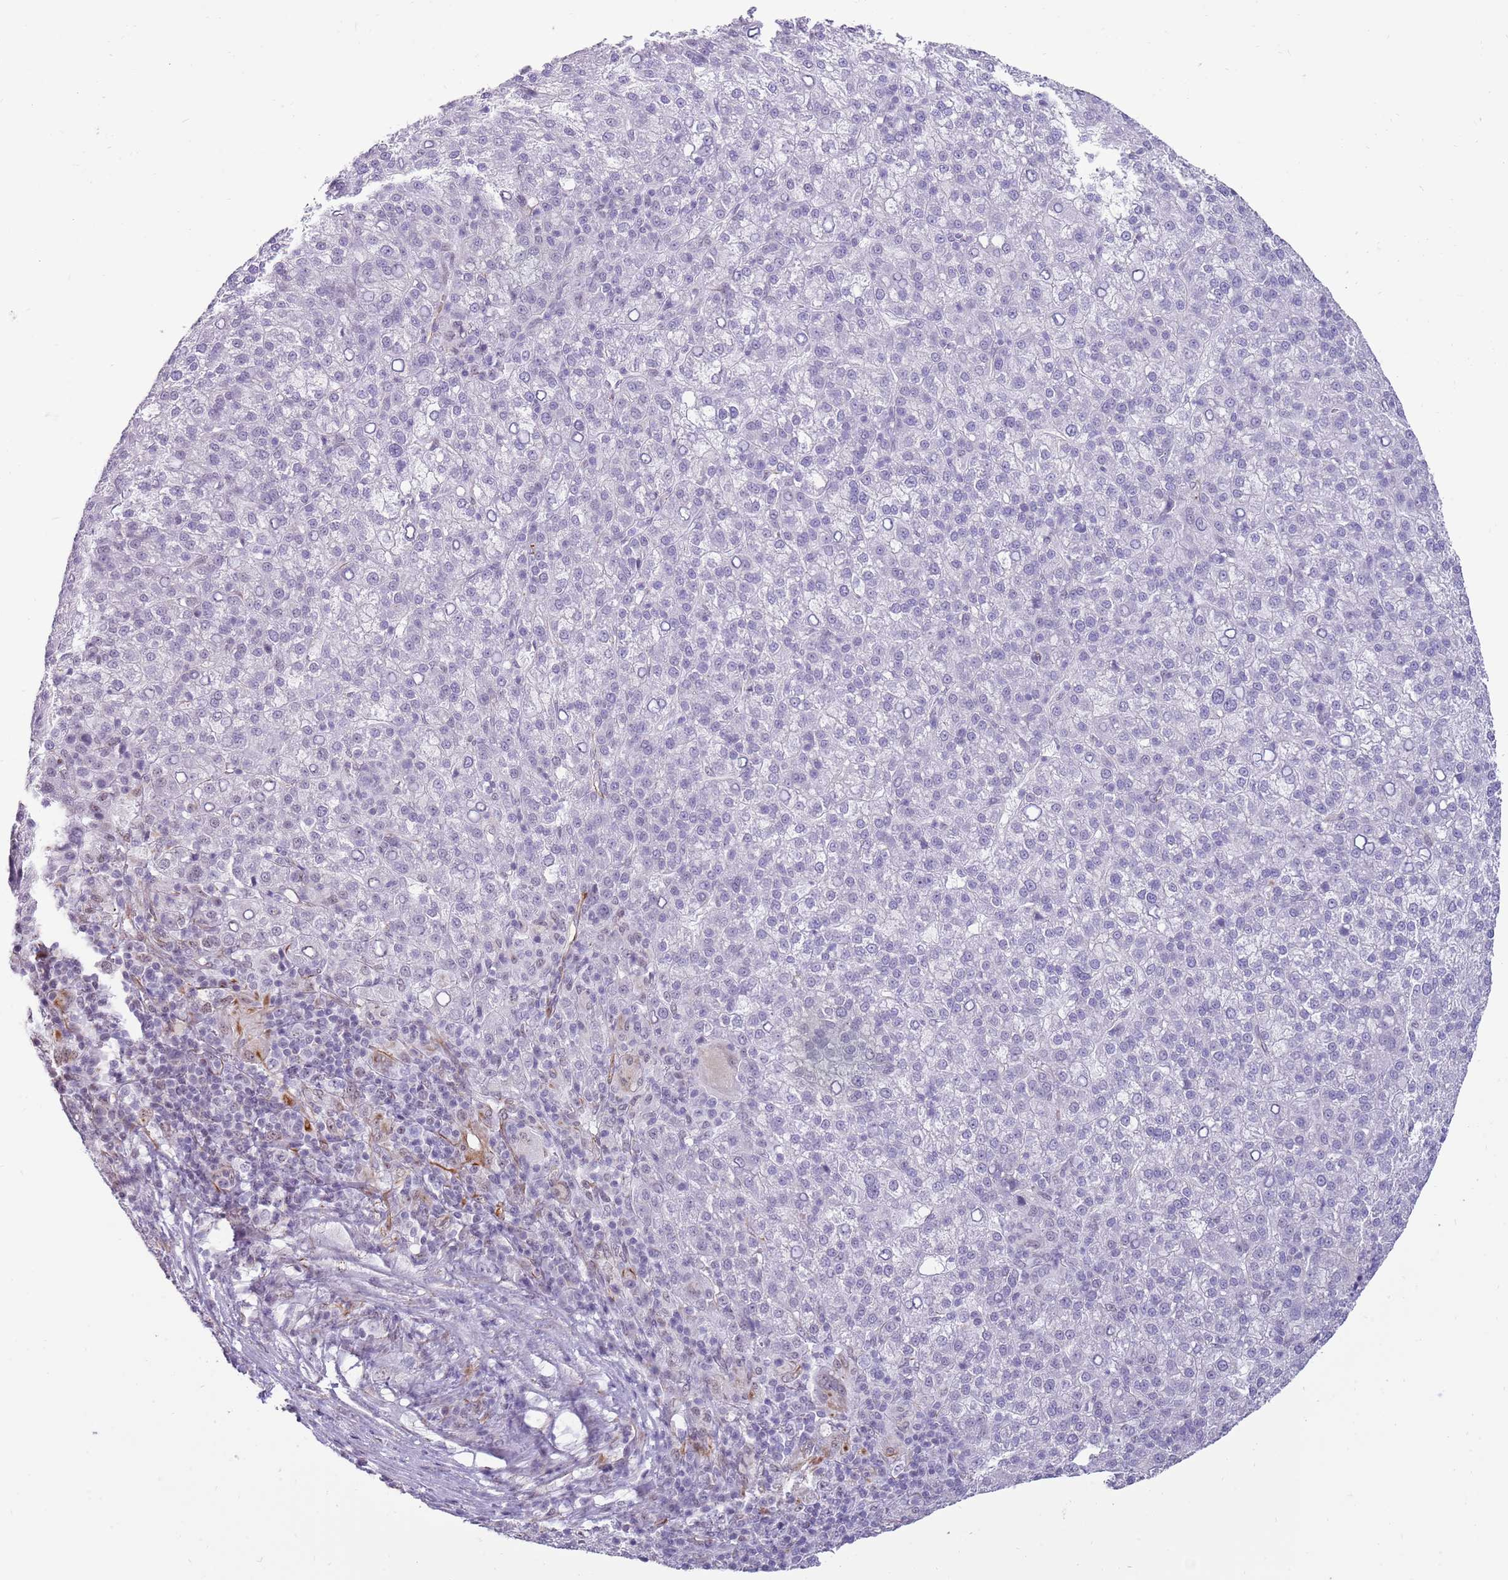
{"staining": {"intensity": "negative", "quantity": "none", "location": "none"}, "tissue": "liver cancer", "cell_type": "Tumor cells", "image_type": "cancer", "snomed": [{"axis": "morphology", "description": "Carcinoma, Hepatocellular, NOS"}, {"axis": "topography", "description": "Liver"}], "caption": "The micrograph demonstrates no significant expression in tumor cells of liver cancer.", "gene": "NBPF3", "patient": {"sex": "female", "age": 58}}